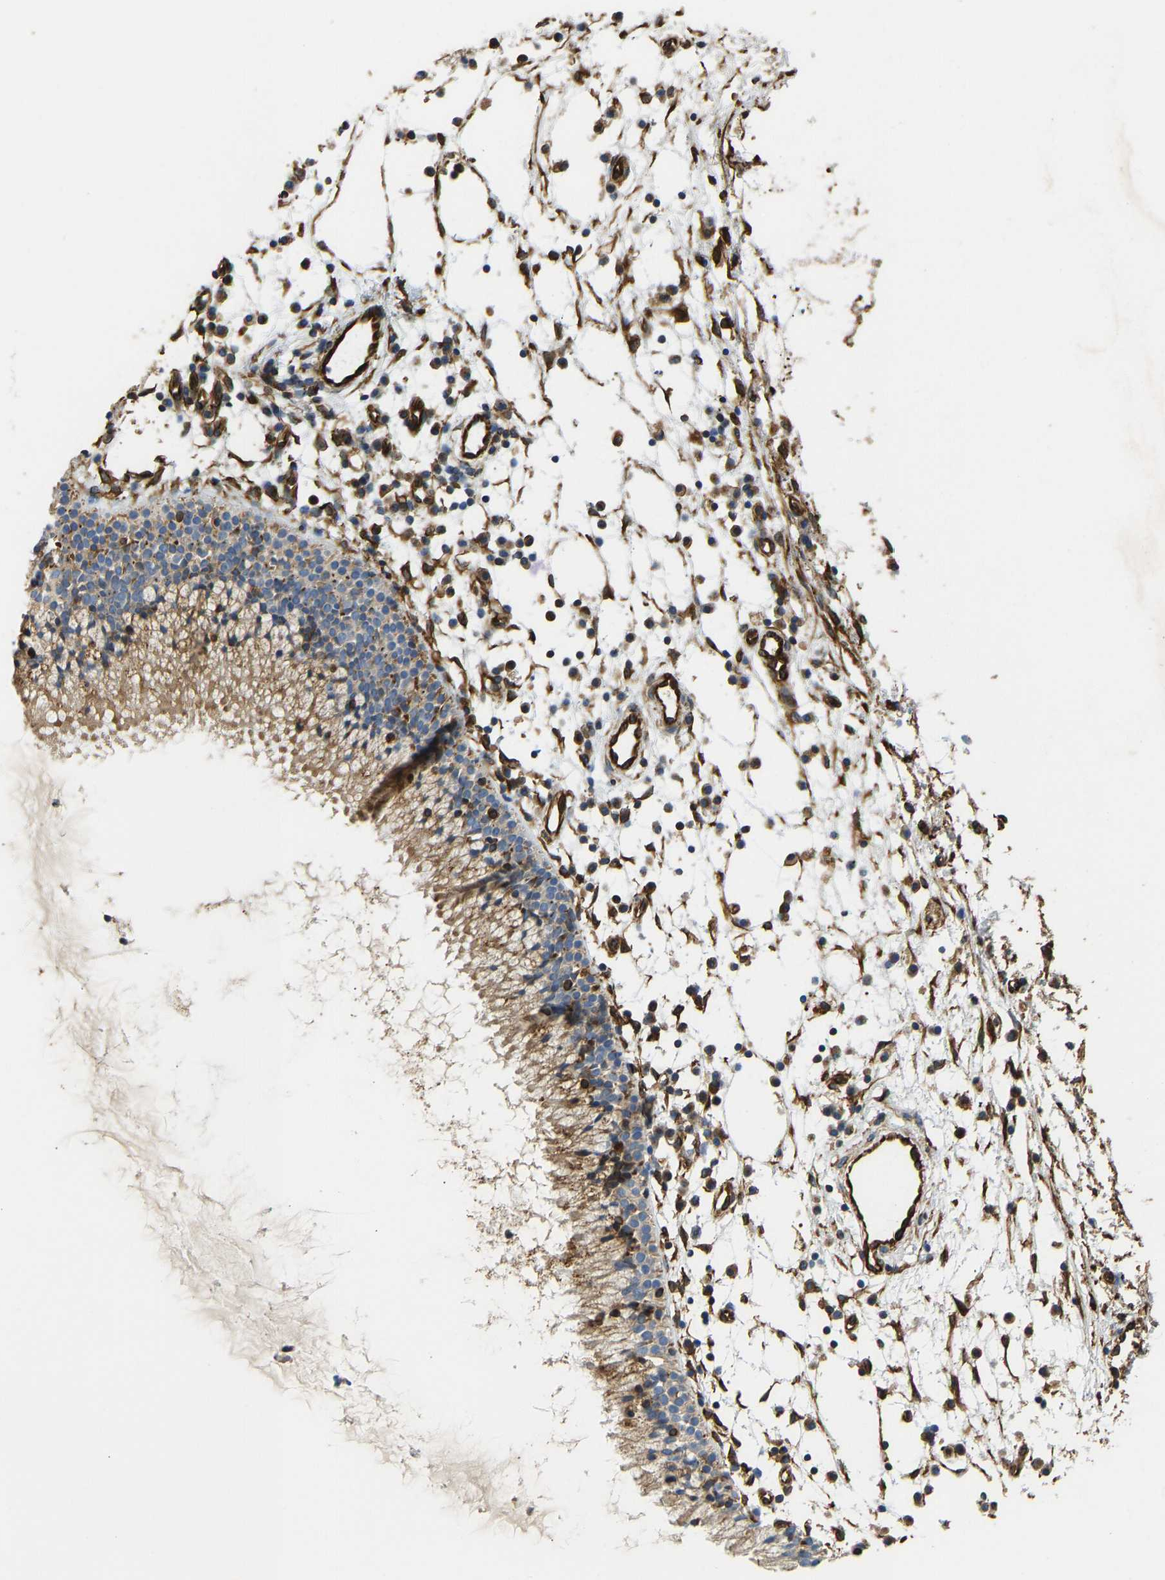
{"staining": {"intensity": "moderate", "quantity": ">75%", "location": "cytoplasmic/membranous"}, "tissue": "nasopharynx", "cell_type": "Respiratory epithelial cells", "image_type": "normal", "snomed": [{"axis": "morphology", "description": "Normal tissue, NOS"}, {"axis": "topography", "description": "Nasopharynx"}], "caption": "Respiratory epithelial cells show medium levels of moderate cytoplasmic/membranous expression in about >75% of cells in benign human nasopharynx. (DAB = brown stain, brightfield microscopy at high magnification).", "gene": "BEX3", "patient": {"sex": "male", "age": 21}}